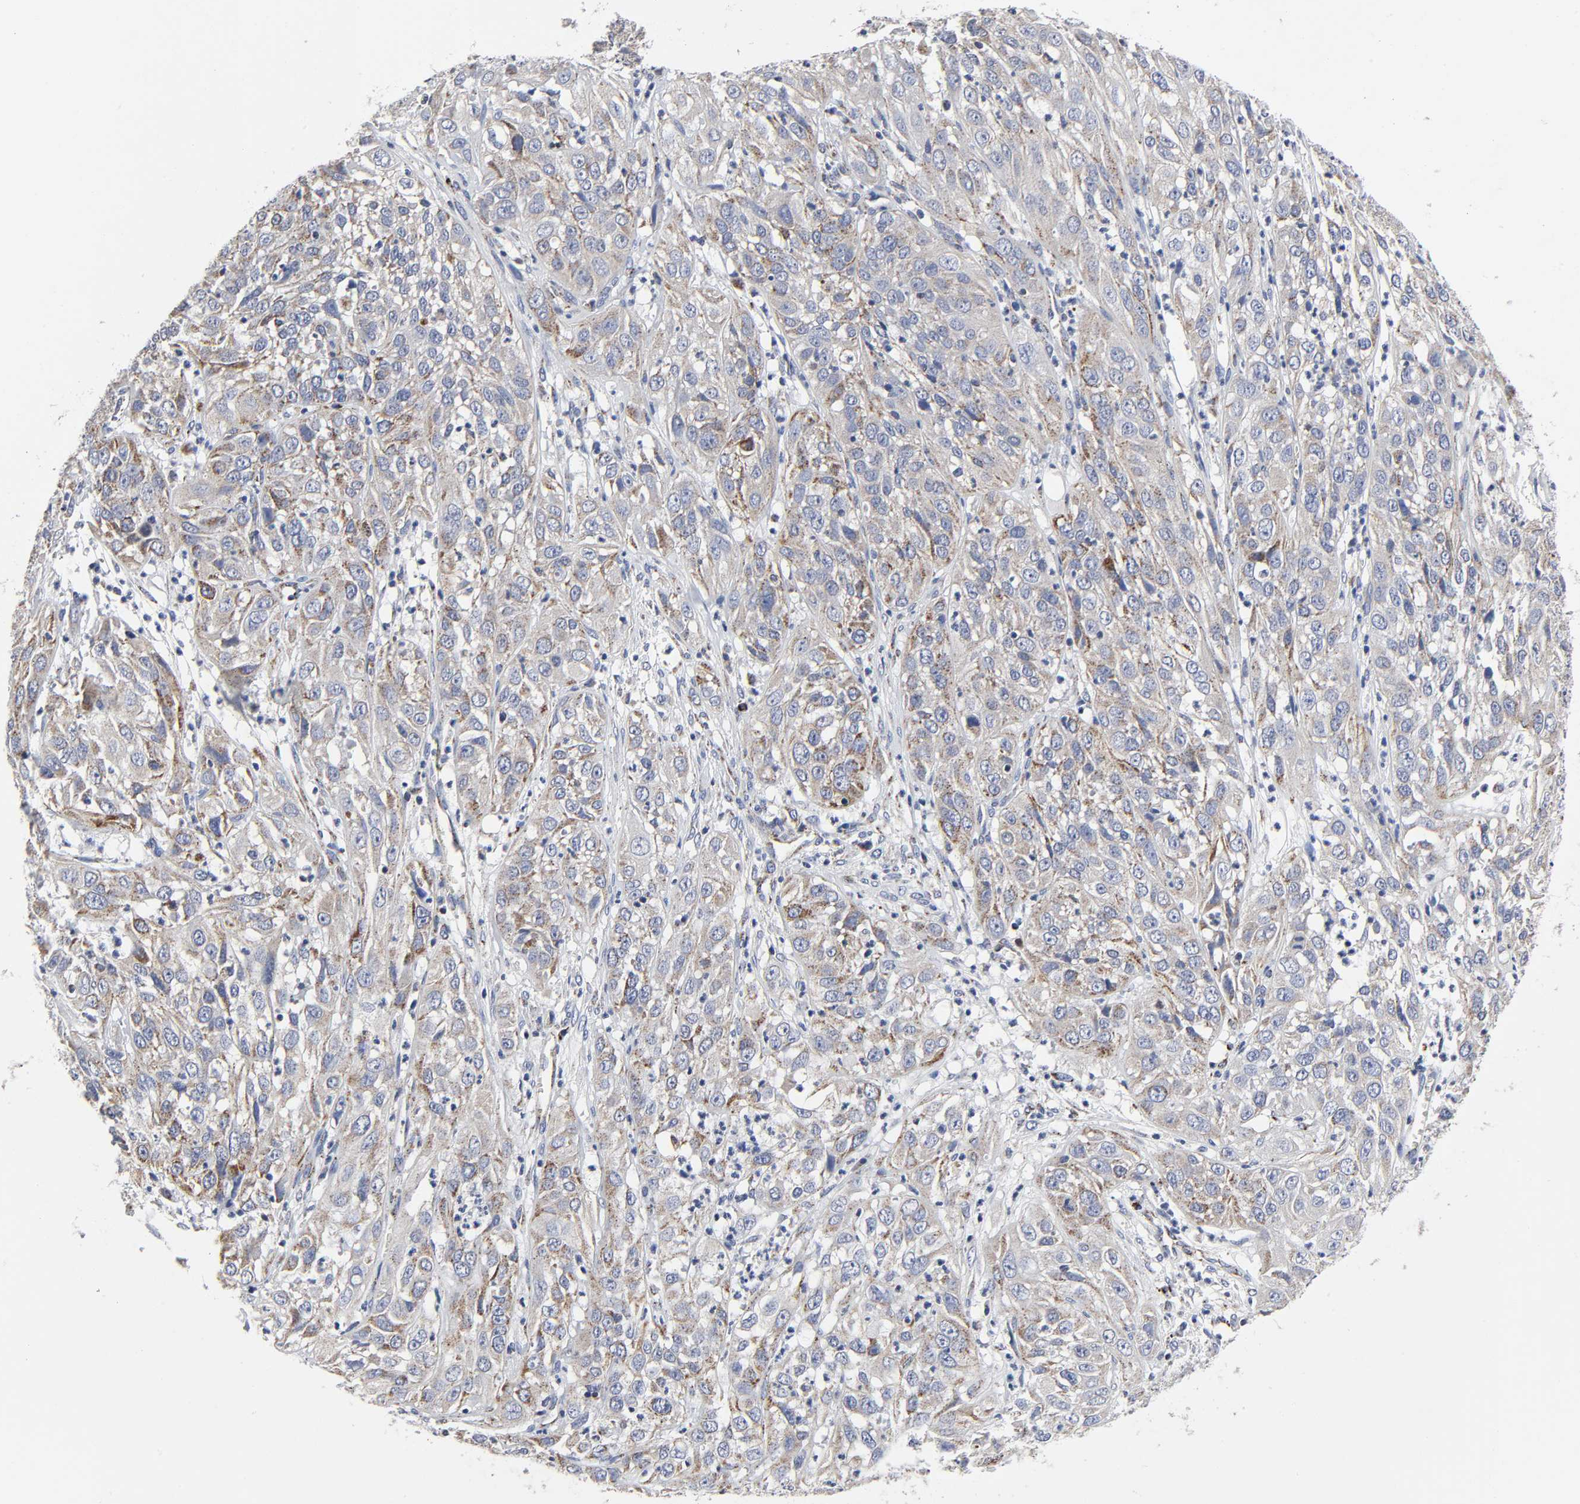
{"staining": {"intensity": "weak", "quantity": "25%-75%", "location": "cytoplasmic/membranous"}, "tissue": "cervical cancer", "cell_type": "Tumor cells", "image_type": "cancer", "snomed": [{"axis": "morphology", "description": "Squamous cell carcinoma, NOS"}, {"axis": "topography", "description": "Cervix"}], "caption": "Immunohistochemistry photomicrograph of cervical squamous cell carcinoma stained for a protein (brown), which demonstrates low levels of weak cytoplasmic/membranous staining in about 25%-75% of tumor cells.", "gene": "AOPEP", "patient": {"sex": "female", "age": 32}}